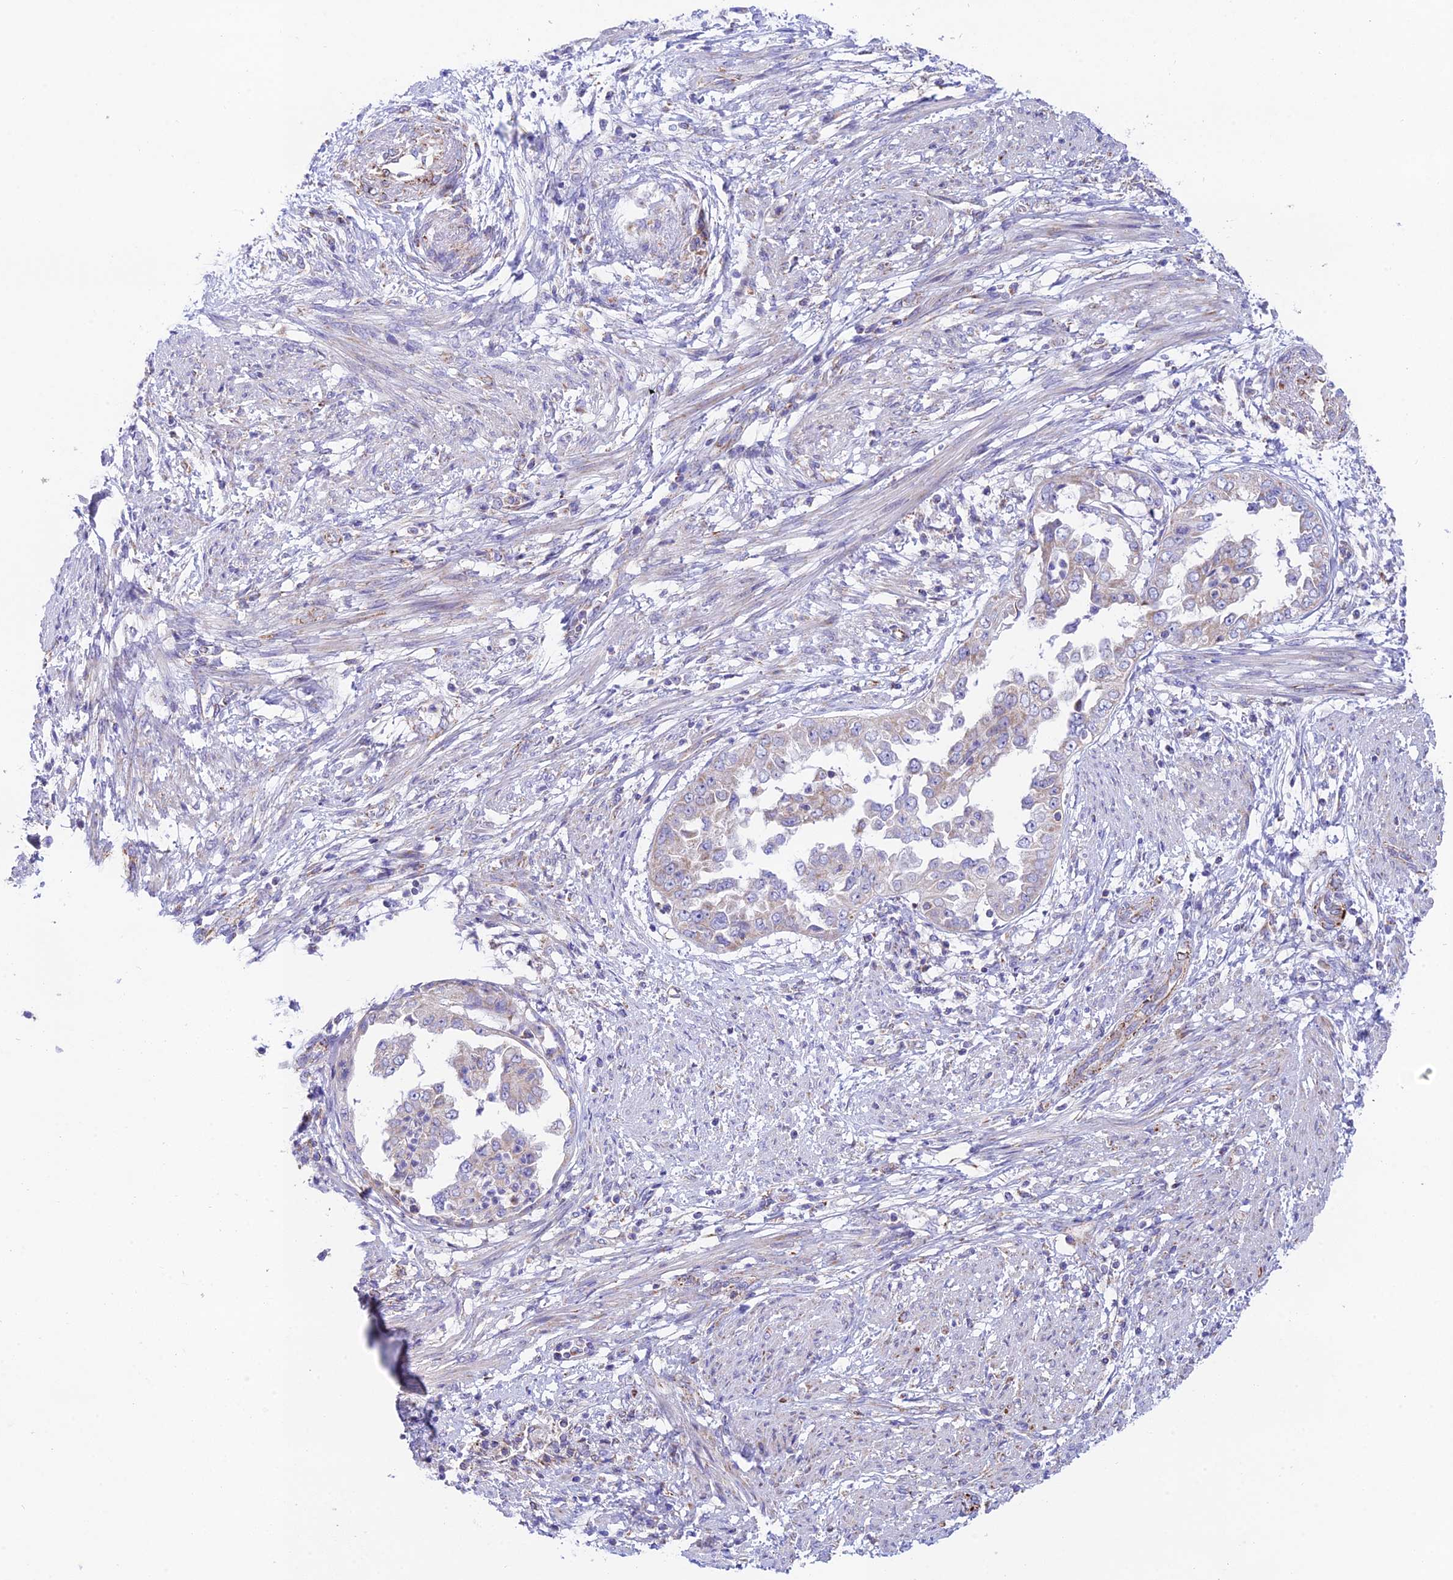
{"staining": {"intensity": "weak", "quantity": "<25%", "location": "cytoplasmic/membranous"}, "tissue": "endometrial cancer", "cell_type": "Tumor cells", "image_type": "cancer", "snomed": [{"axis": "morphology", "description": "Adenocarcinoma, NOS"}, {"axis": "topography", "description": "Endometrium"}], "caption": "DAB (3,3'-diaminobenzidine) immunohistochemical staining of human adenocarcinoma (endometrial) demonstrates no significant positivity in tumor cells.", "gene": "HSDL2", "patient": {"sex": "female", "age": 85}}